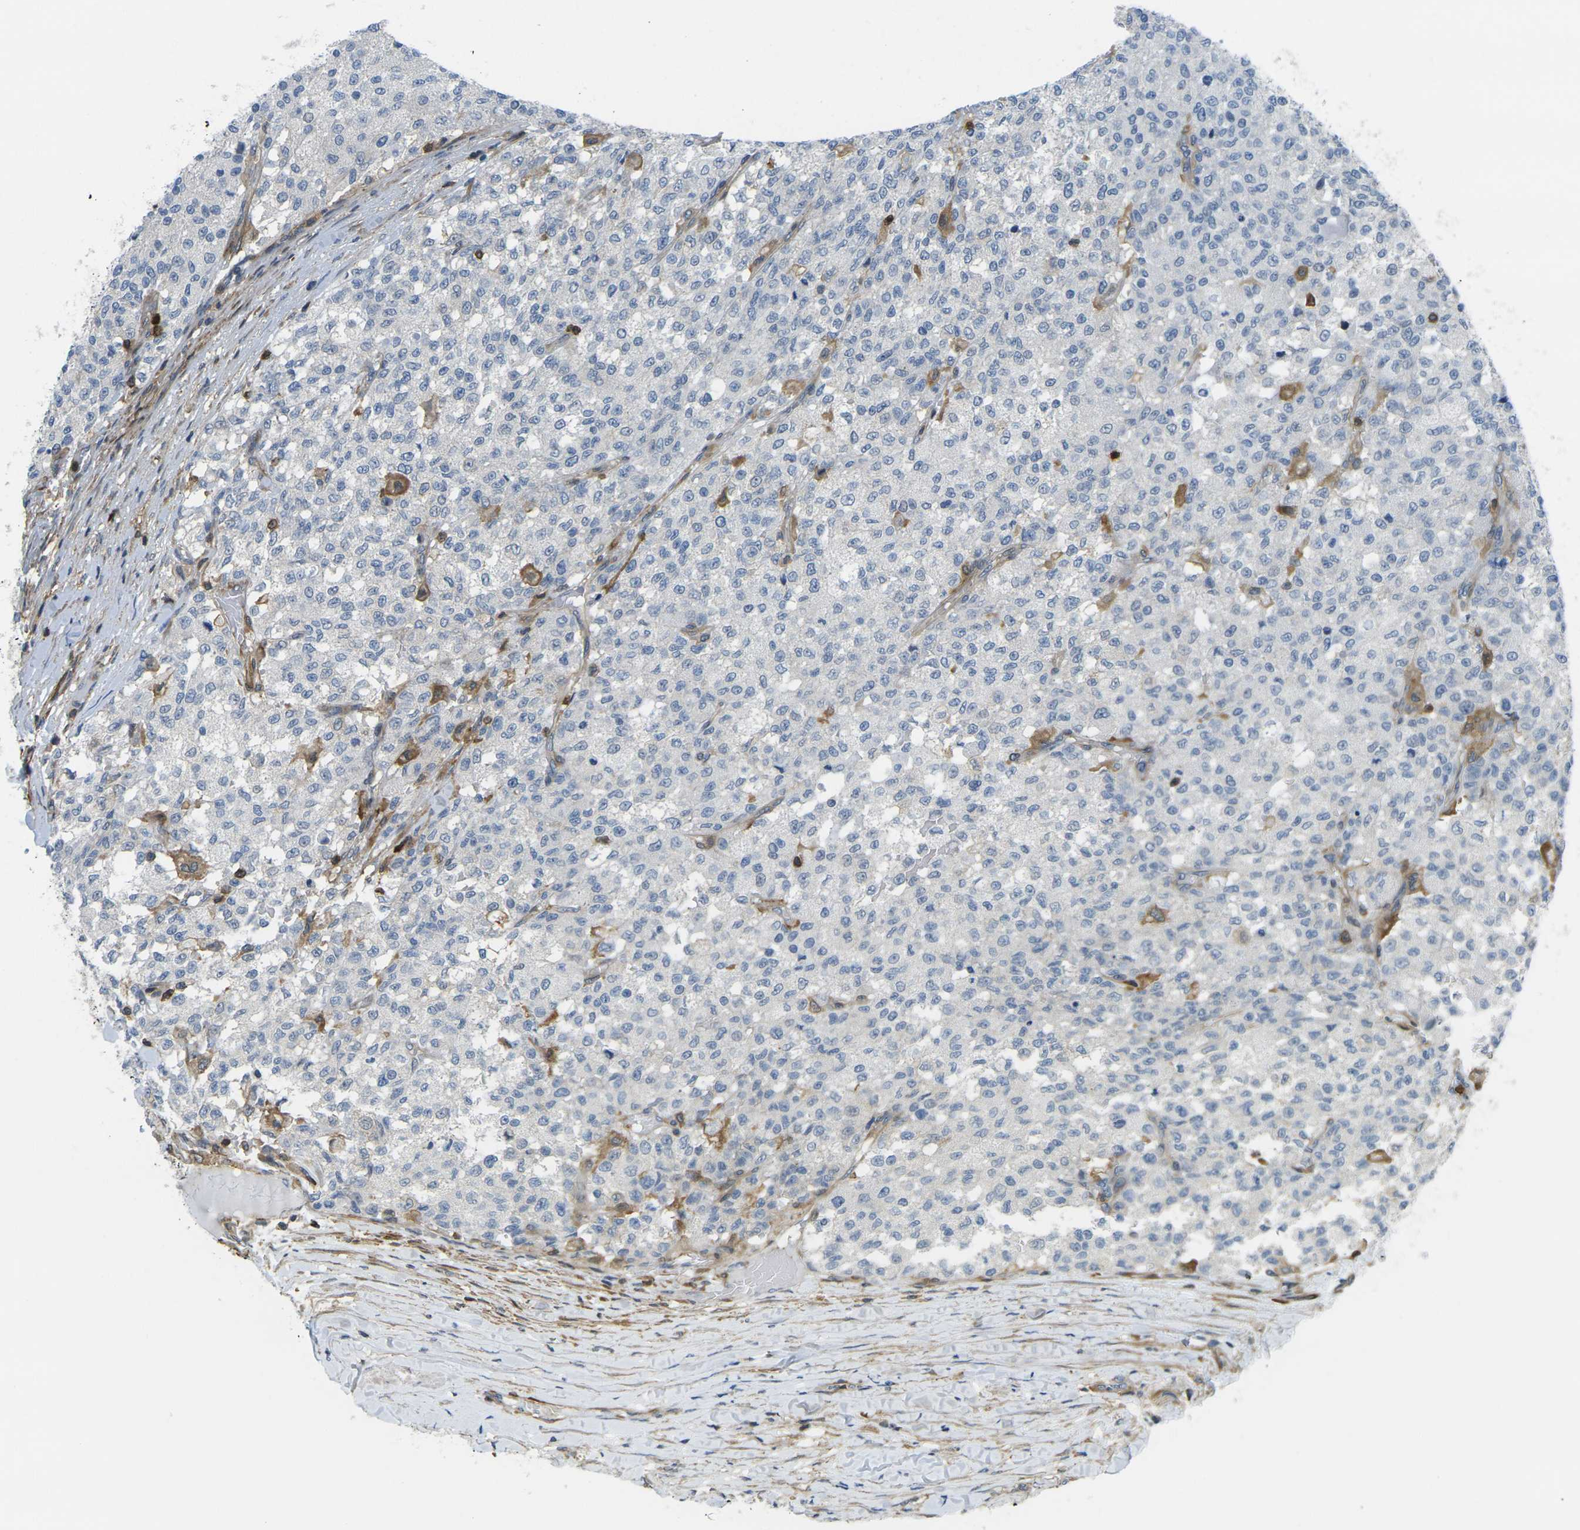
{"staining": {"intensity": "negative", "quantity": "none", "location": "none"}, "tissue": "testis cancer", "cell_type": "Tumor cells", "image_type": "cancer", "snomed": [{"axis": "morphology", "description": "Seminoma, NOS"}, {"axis": "topography", "description": "Testis"}], "caption": "Immunohistochemistry of seminoma (testis) shows no staining in tumor cells. Nuclei are stained in blue.", "gene": "LASP1", "patient": {"sex": "male", "age": 59}}